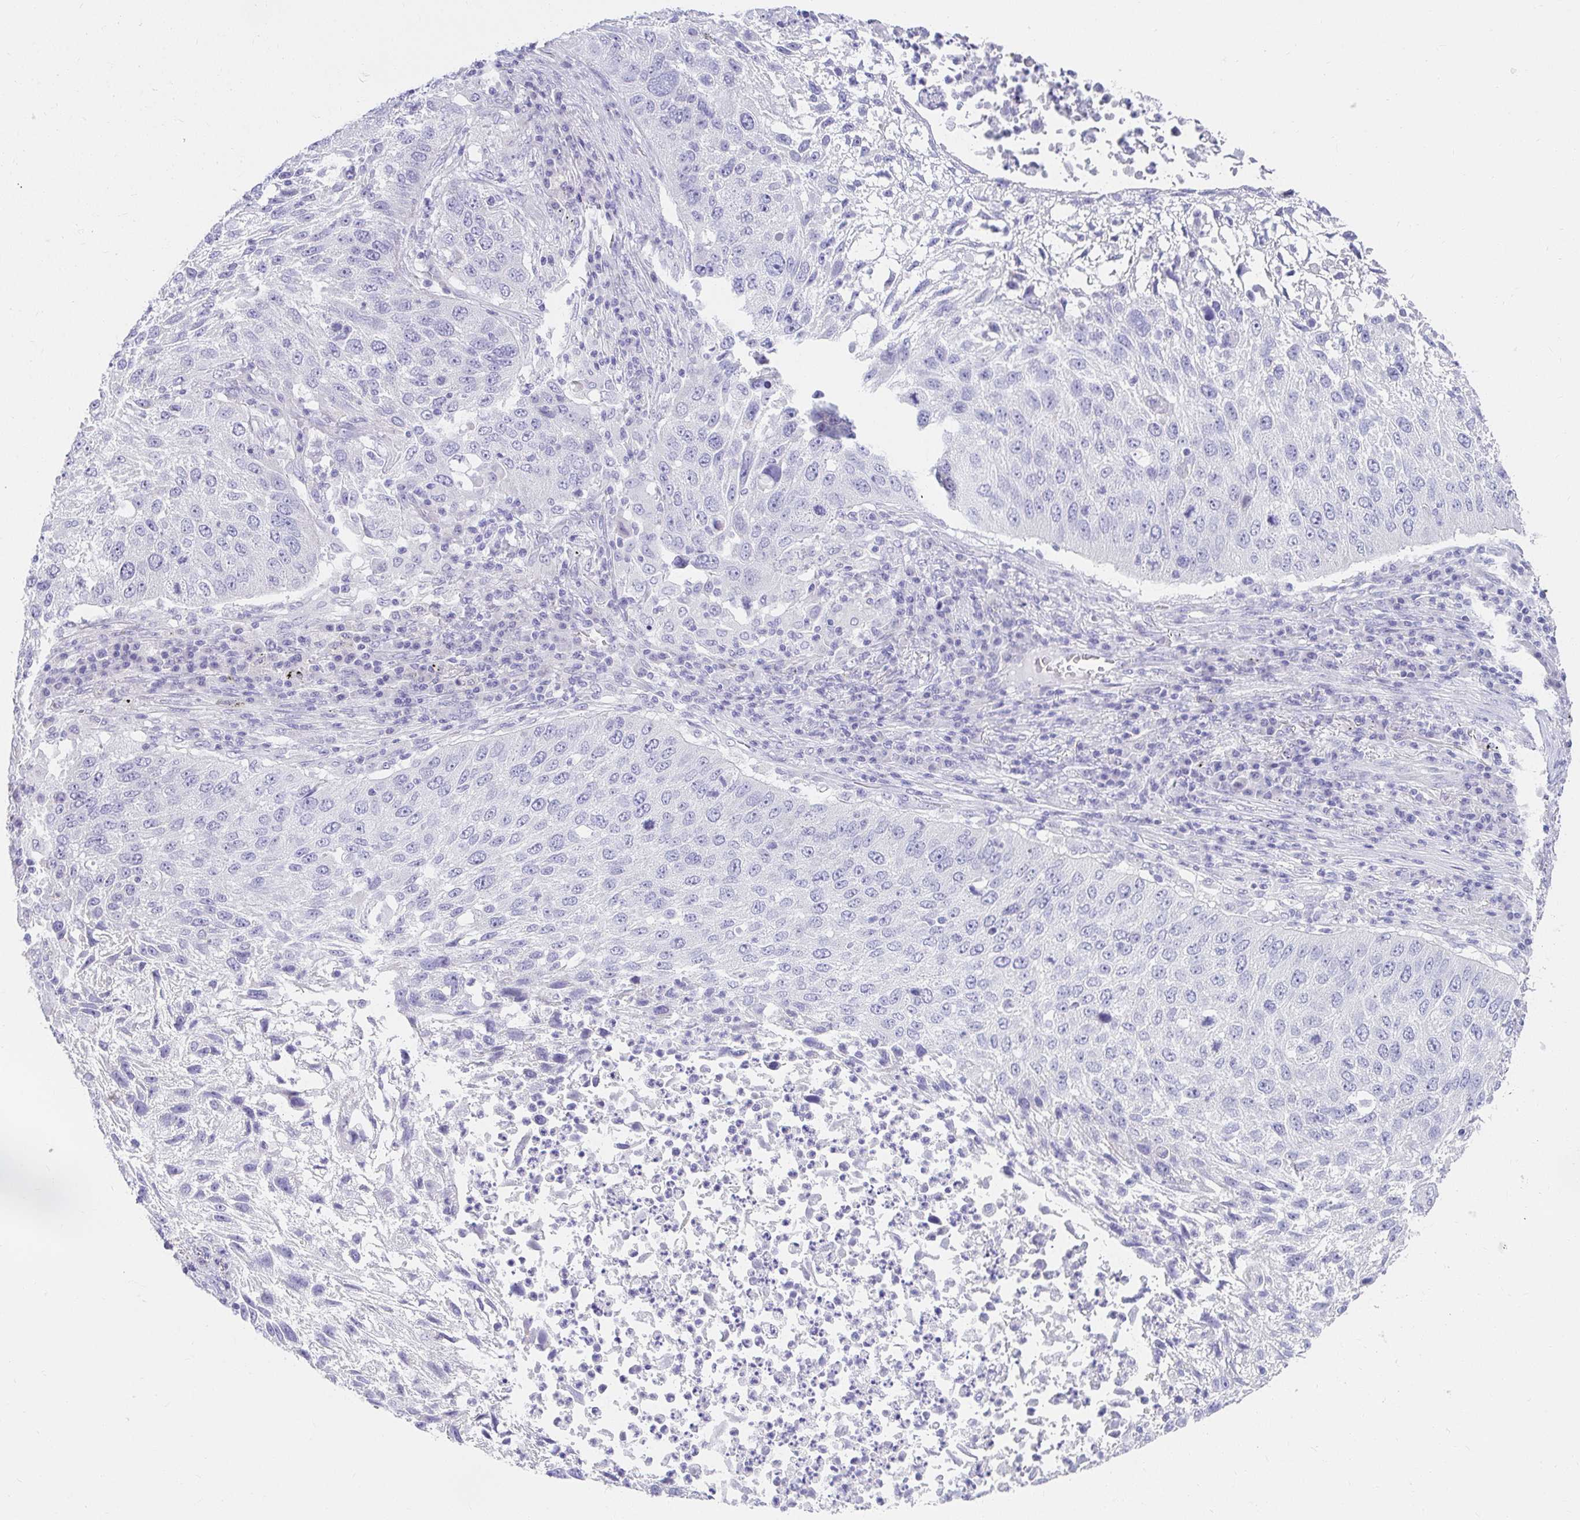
{"staining": {"intensity": "negative", "quantity": "none", "location": "none"}, "tissue": "lung cancer", "cell_type": "Tumor cells", "image_type": "cancer", "snomed": [{"axis": "morphology", "description": "Normal morphology"}, {"axis": "morphology", "description": "Squamous cell carcinoma, NOS"}, {"axis": "topography", "description": "Lymph node"}, {"axis": "topography", "description": "Lung"}], "caption": "A high-resolution photomicrograph shows immunohistochemistry (IHC) staining of lung cancer (squamous cell carcinoma), which shows no significant positivity in tumor cells. (Brightfield microscopy of DAB (3,3'-diaminobenzidine) immunohistochemistry (IHC) at high magnification).", "gene": "VGLL1", "patient": {"sex": "male", "age": 67}}